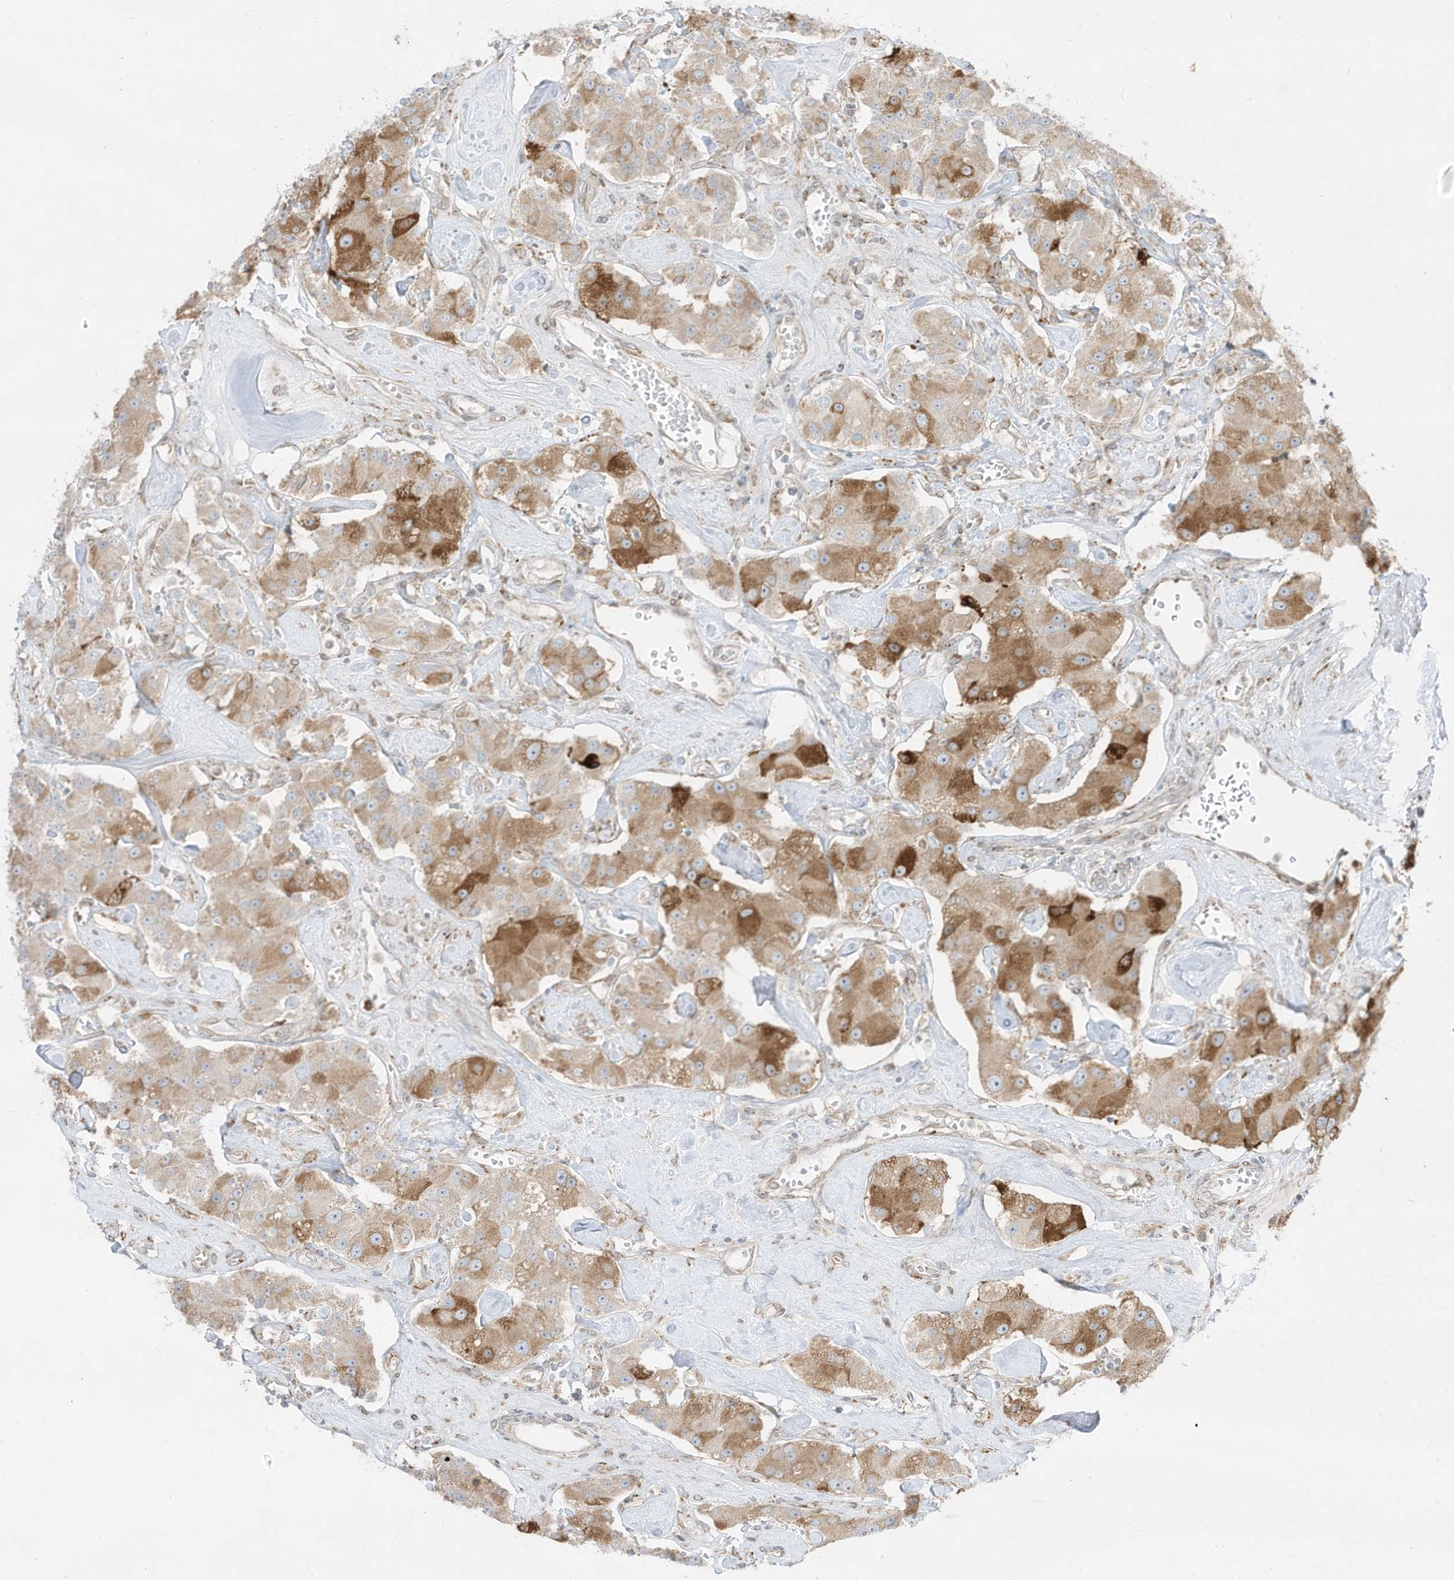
{"staining": {"intensity": "strong", "quantity": "<25%", "location": "cytoplasmic/membranous"}, "tissue": "carcinoid", "cell_type": "Tumor cells", "image_type": "cancer", "snomed": [{"axis": "morphology", "description": "Carcinoid, malignant, NOS"}, {"axis": "topography", "description": "Pancreas"}], "caption": "Strong cytoplasmic/membranous positivity for a protein is identified in approximately <25% of tumor cells of carcinoid (malignant) using immunohistochemistry.", "gene": "PTK6", "patient": {"sex": "male", "age": 41}}